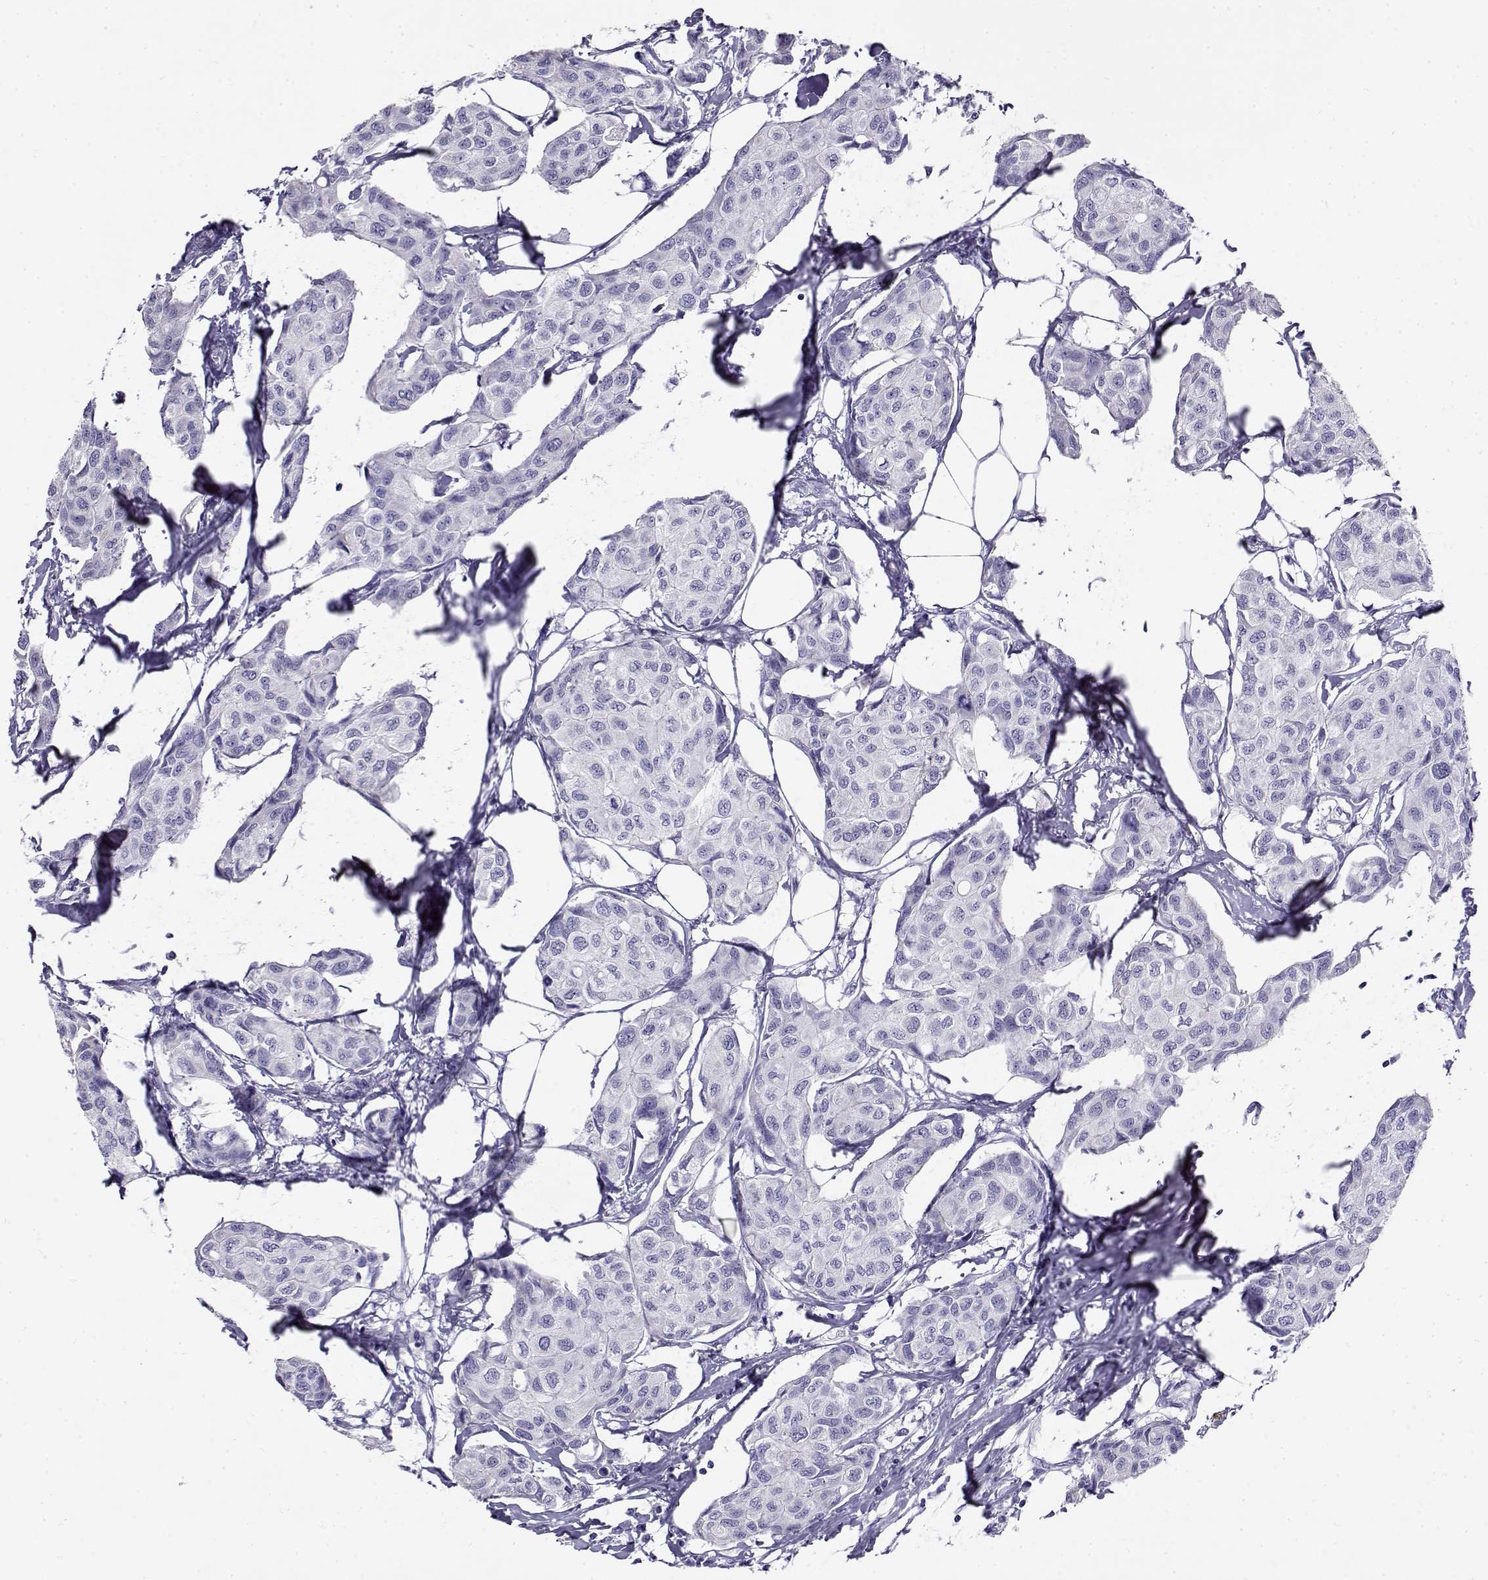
{"staining": {"intensity": "negative", "quantity": "none", "location": "none"}, "tissue": "breast cancer", "cell_type": "Tumor cells", "image_type": "cancer", "snomed": [{"axis": "morphology", "description": "Duct carcinoma"}, {"axis": "topography", "description": "Breast"}], "caption": "This is an IHC micrograph of human breast infiltrating ductal carcinoma. There is no positivity in tumor cells.", "gene": "CABS1", "patient": {"sex": "female", "age": 80}}